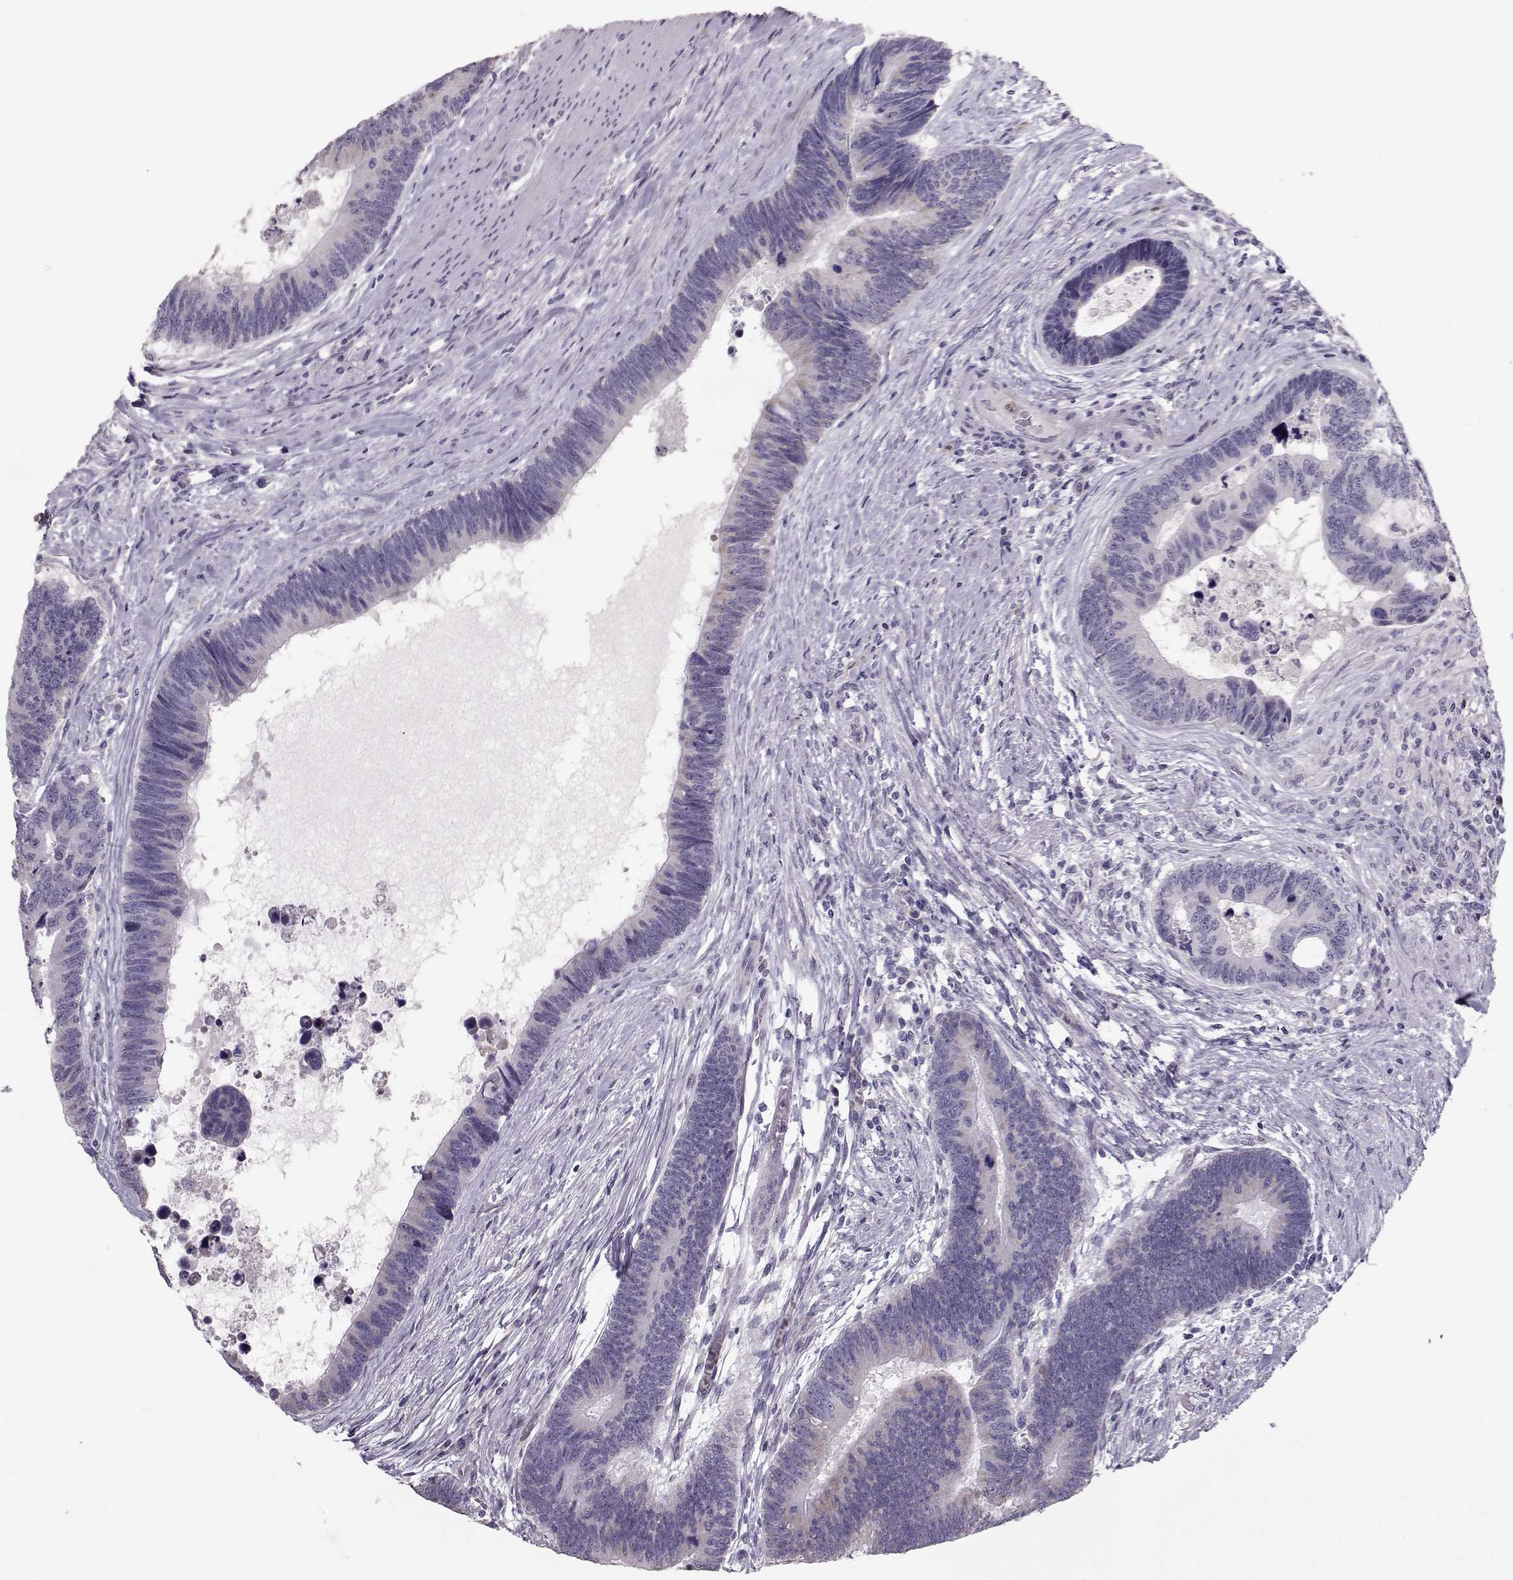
{"staining": {"intensity": "negative", "quantity": "none", "location": "none"}, "tissue": "colorectal cancer", "cell_type": "Tumor cells", "image_type": "cancer", "snomed": [{"axis": "morphology", "description": "Adenocarcinoma, NOS"}, {"axis": "topography", "description": "Colon"}], "caption": "DAB immunohistochemical staining of colorectal cancer shows no significant expression in tumor cells.", "gene": "POU1F1", "patient": {"sex": "female", "age": 77}}